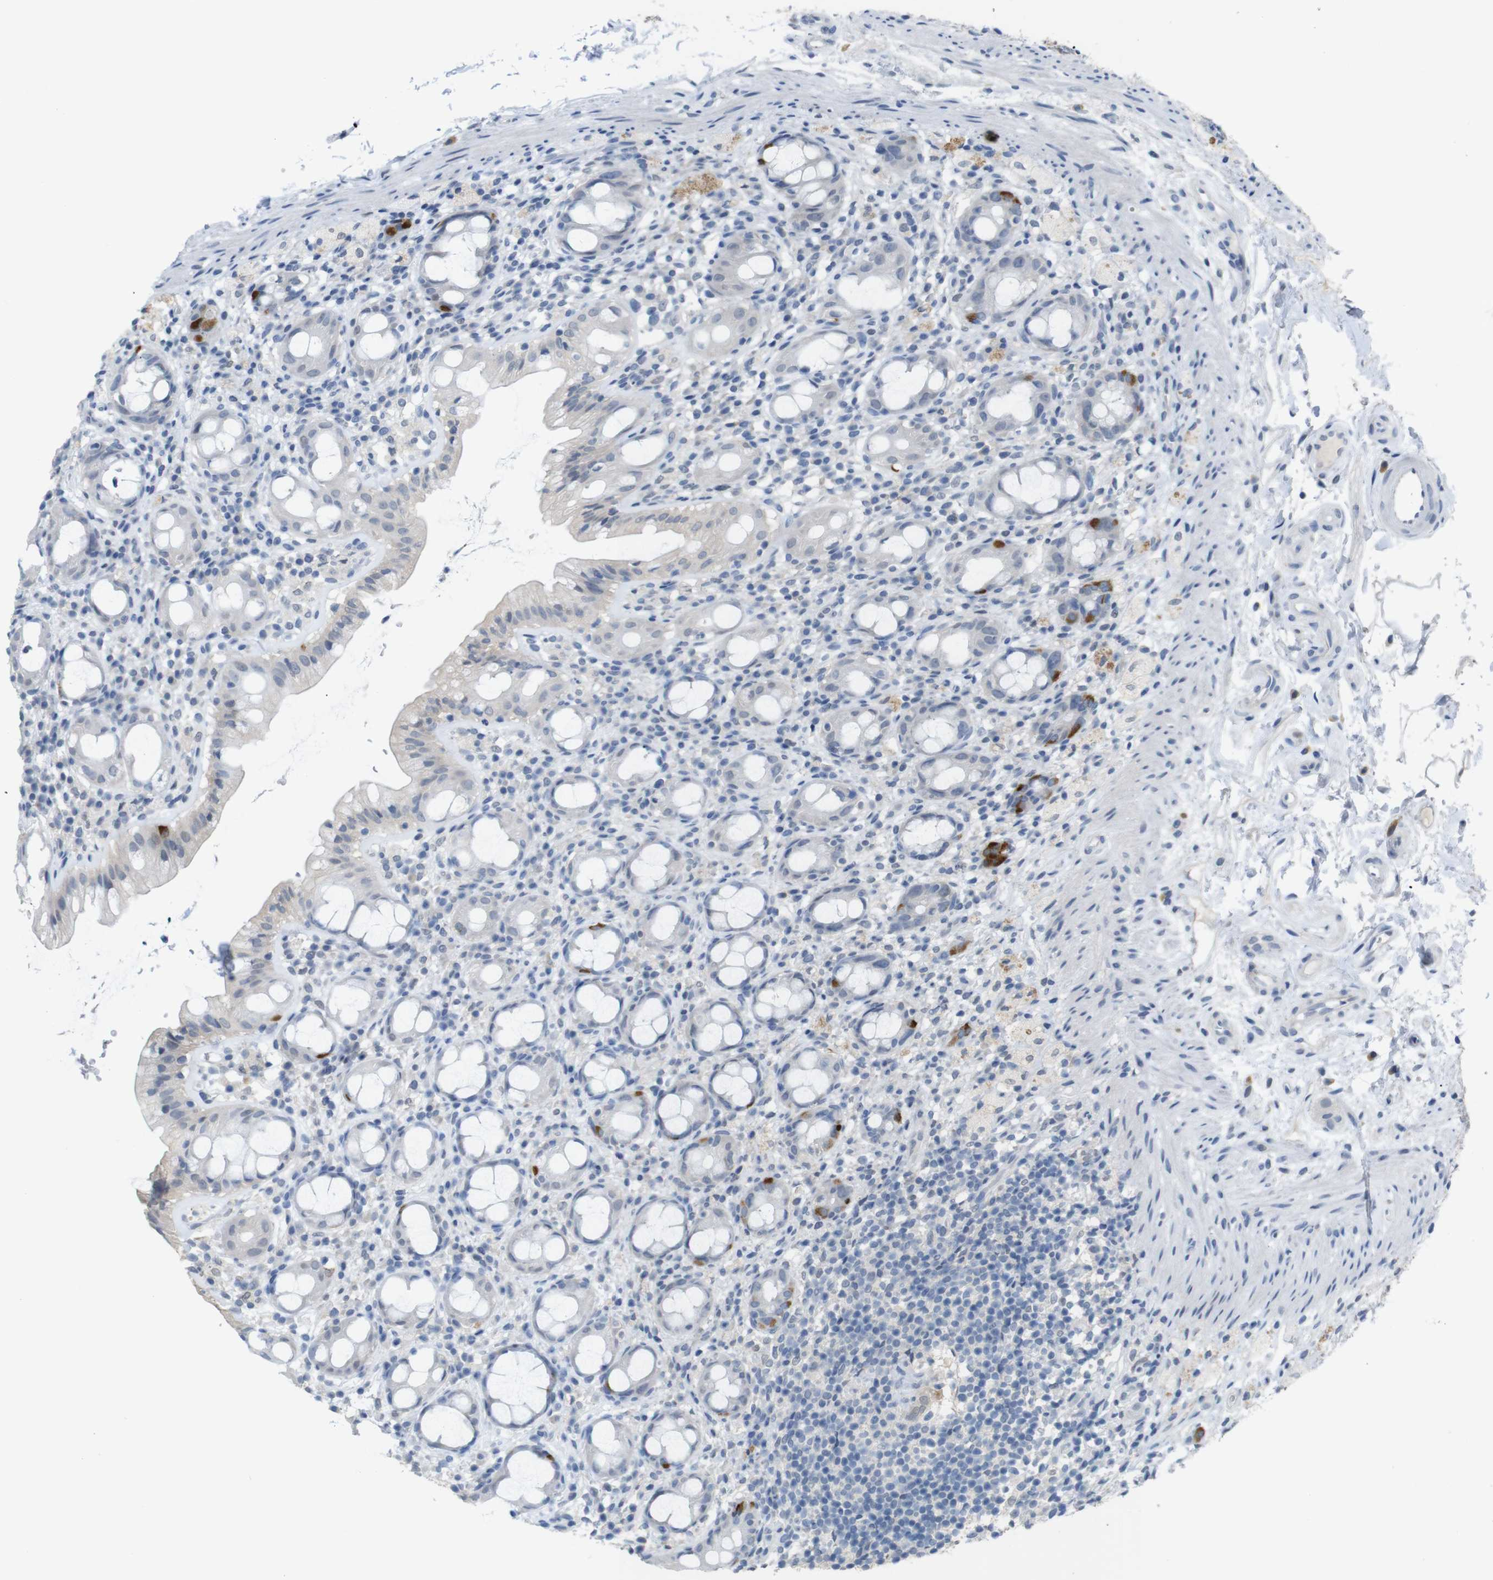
{"staining": {"intensity": "negative", "quantity": "none", "location": "none"}, "tissue": "rectum", "cell_type": "Glandular cells", "image_type": "normal", "snomed": [{"axis": "morphology", "description": "Normal tissue, NOS"}, {"axis": "topography", "description": "Rectum"}], "caption": "Glandular cells show no significant protein expression in benign rectum. (DAB (3,3'-diaminobenzidine) immunohistochemistry with hematoxylin counter stain).", "gene": "CHRM5", "patient": {"sex": "male", "age": 44}}